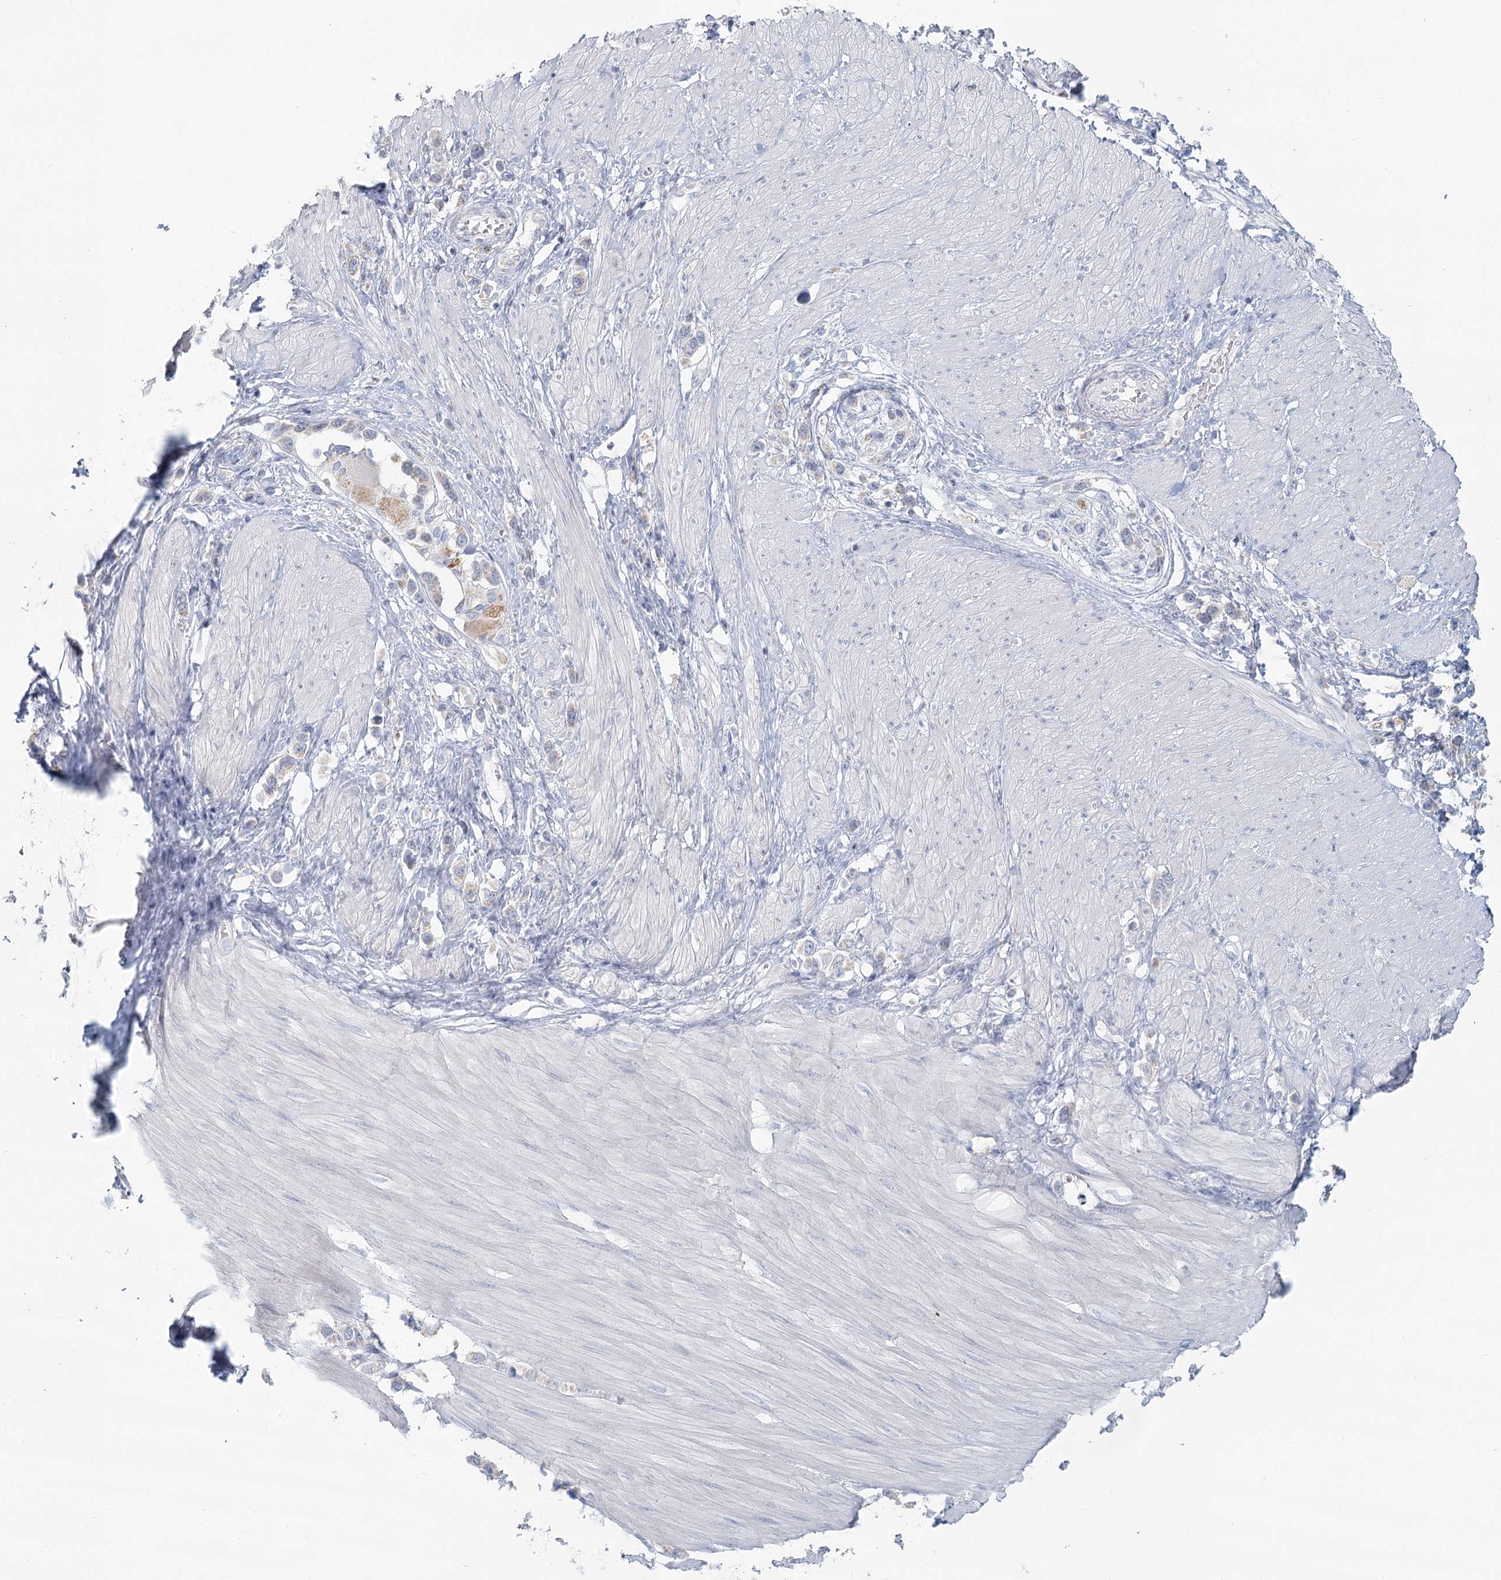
{"staining": {"intensity": "negative", "quantity": "none", "location": "none"}, "tissue": "stomach cancer", "cell_type": "Tumor cells", "image_type": "cancer", "snomed": [{"axis": "morphology", "description": "Adenocarcinoma, NOS"}, {"axis": "topography", "description": "Stomach"}], "caption": "Tumor cells show no significant protein staining in adenocarcinoma (stomach). The staining was performed using DAB to visualize the protein expression in brown, while the nuclei were stained in blue with hematoxylin (Magnification: 20x).", "gene": "BPHL", "patient": {"sex": "female", "age": 65}}